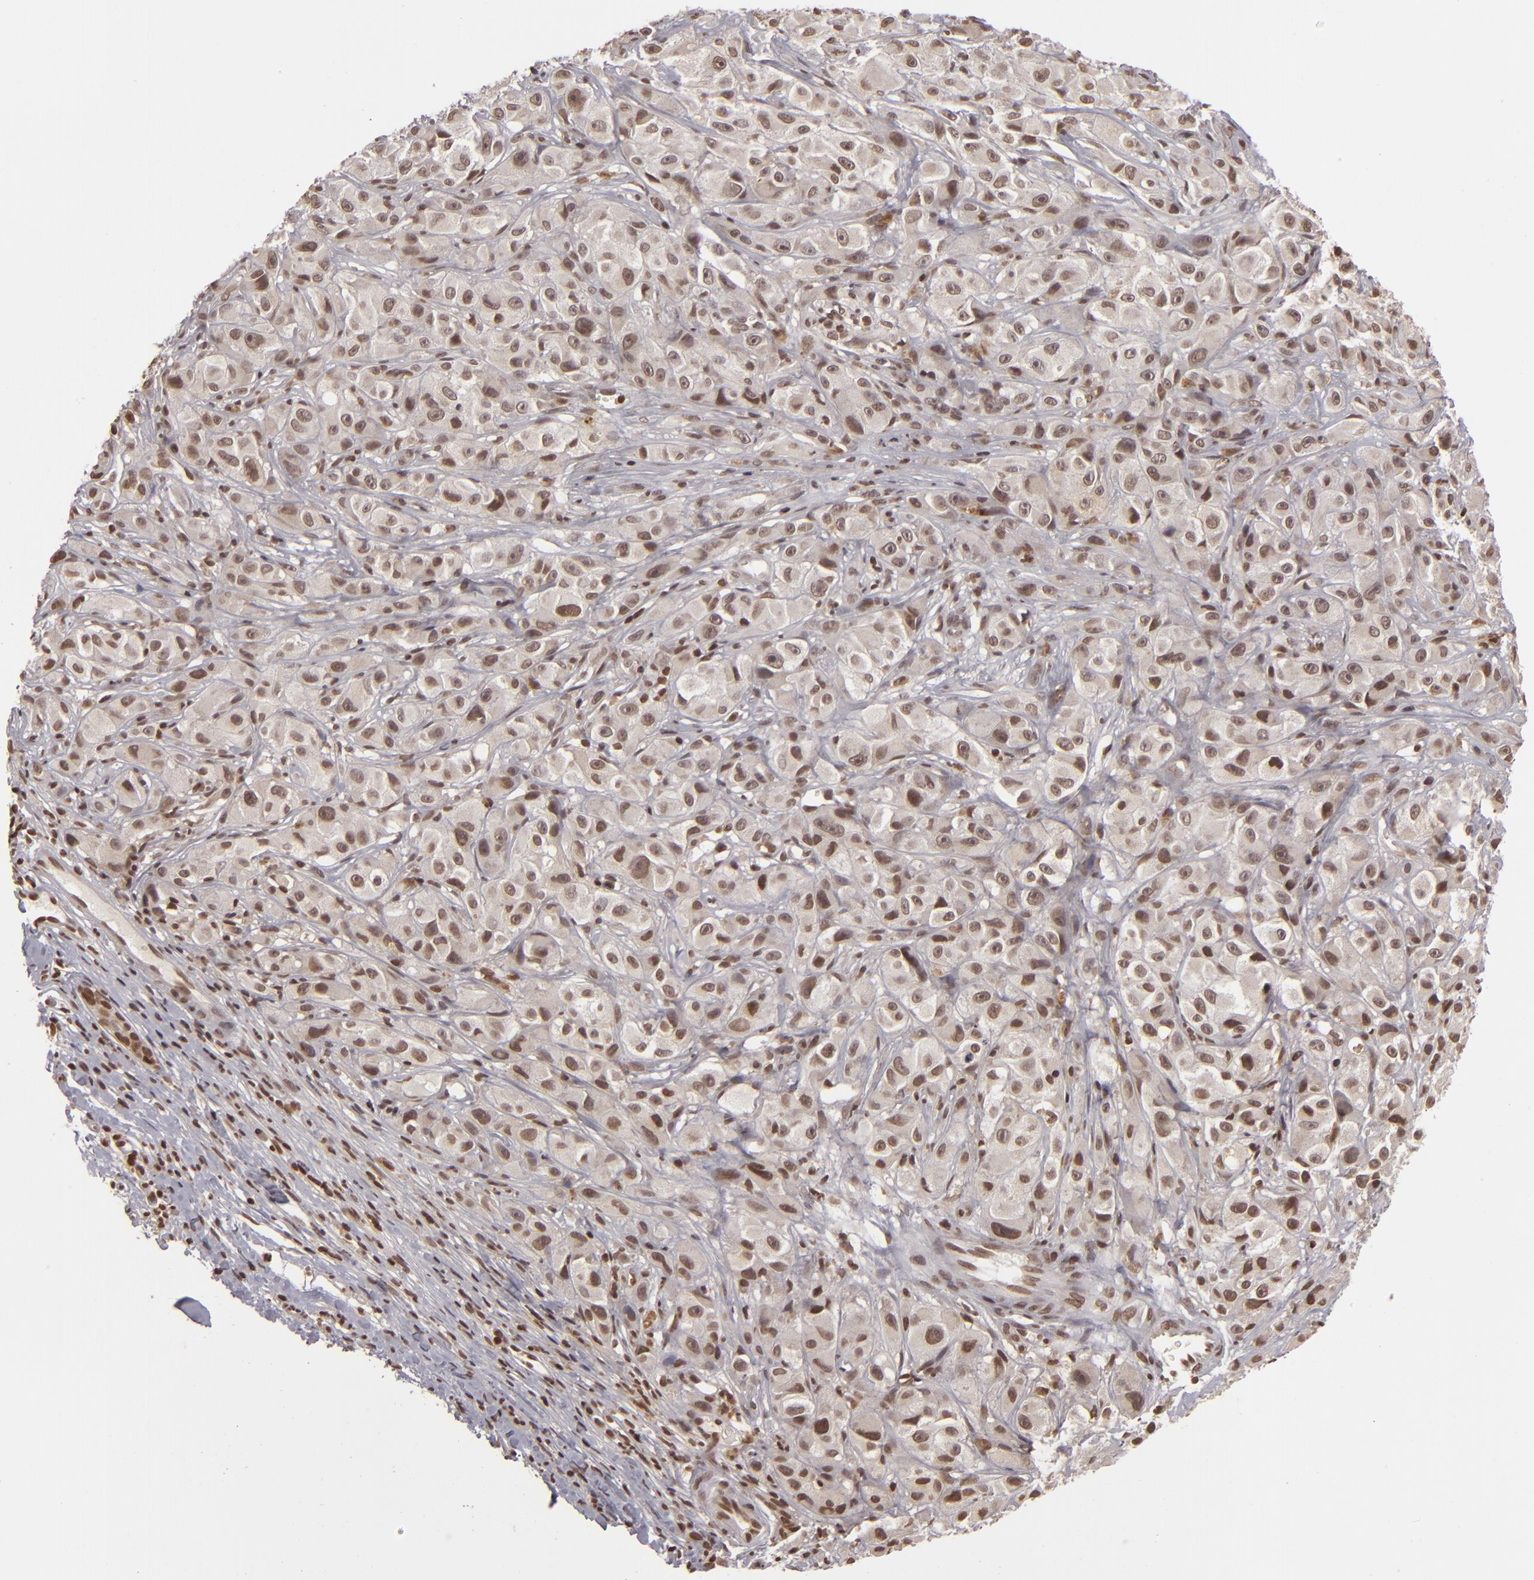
{"staining": {"intensity": "moderate", "quantity": ">75%", "location": "nuclear"}, "tissue": "melanoma", "cell_type": "Tumor cells", "image_type": "cancer", "snomed": [{"axis": "morphology", "description": "Malignant melanoma, NOS"}, {"axis": "topography", "description": "Skin"}], "caption": "This histopathology image demonstrates melanoma stained with immunohistochemistry (IHC) to label a protein in brown. The nuclear of tumor cells show moderate positivity for the protein. Nuclei are counter-stained blue.", "gene": "CUL3", "patient": {"sex": "male", "age": 56}}